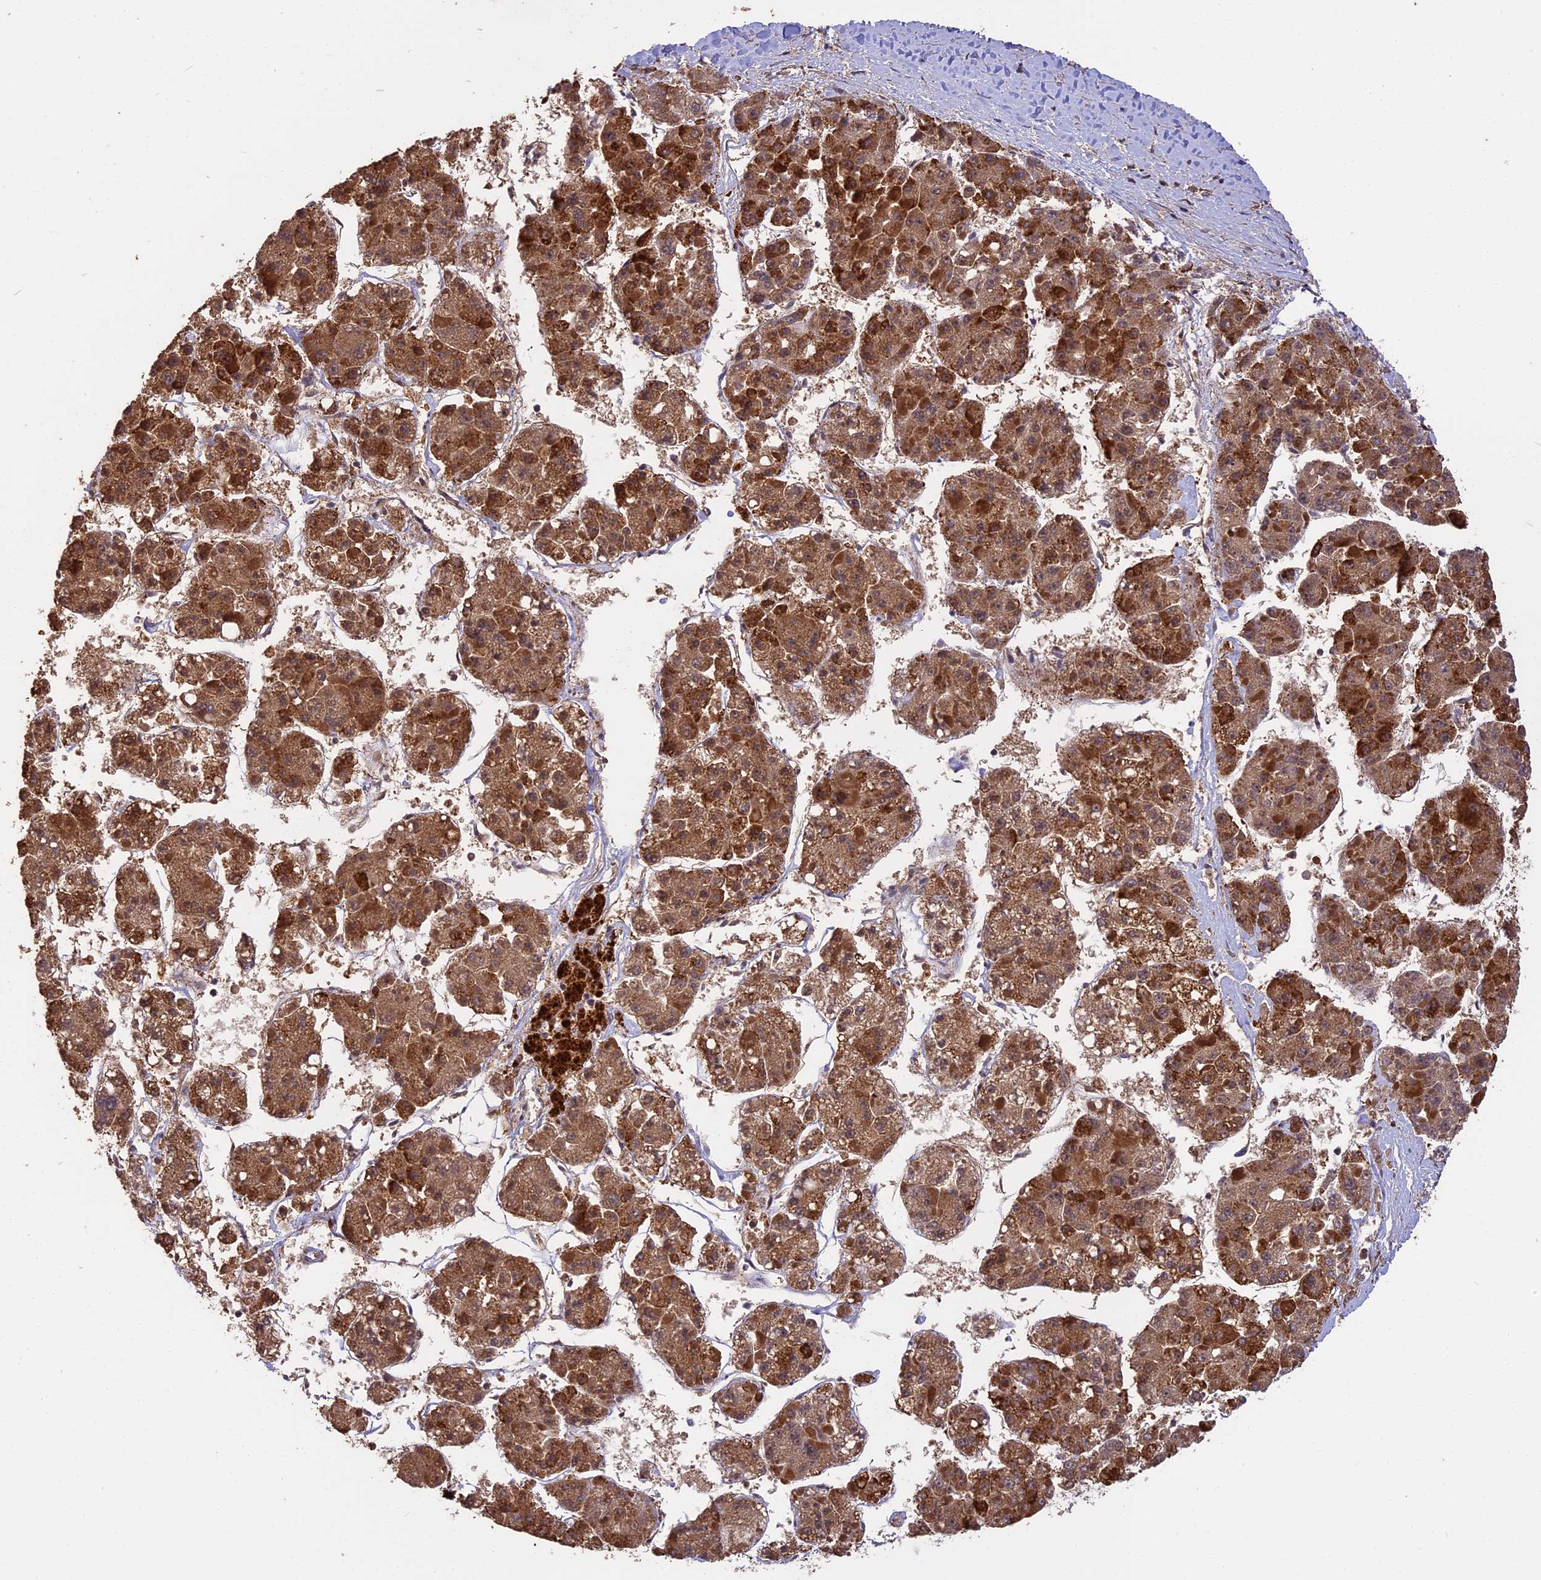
{"staining": {"intensity": "moderate", "quantity": ">75%", "location": "cytoplasmic/membranous"}, "tissue": "liver cancer", "cell_type": "Tumor cells", "image_type": "cancer", "snomed": [{"axis": "morphology", "description": "Carcinoma, Hepatocellular, NOS"}, {"axis": "topography", "description": "Liver"}], "caption": "Human liver cancer (hepatocellular carcinoma) stained with a brown dye shows moderate cytoplasmic/membranous positive positivity in approximately >75% of tumor cells.", "gene": "ESCO1", "patient": {"sex": "female", "age": 73}}